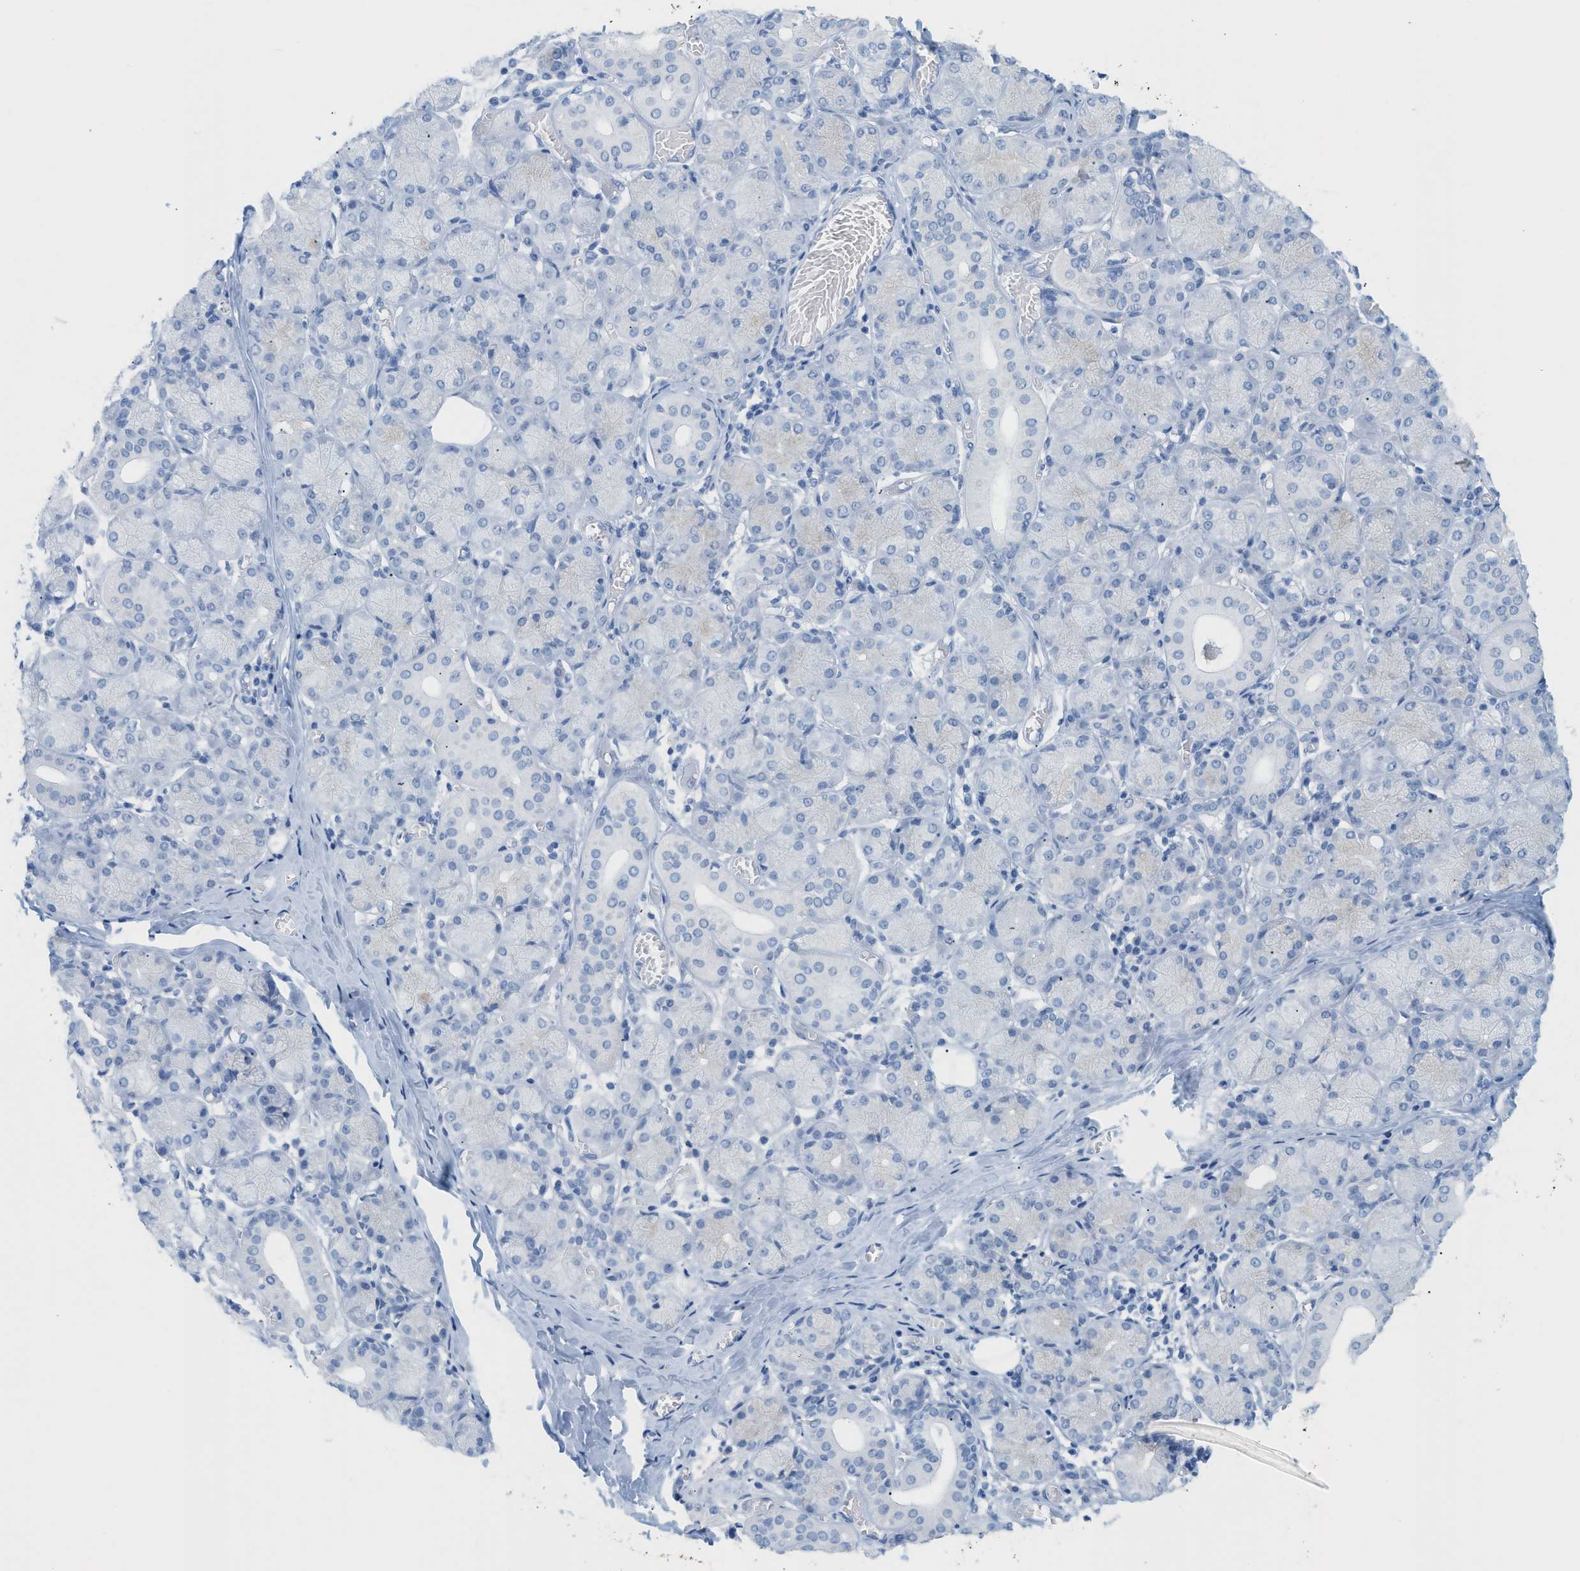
{"staining": {"intensity": "negative", "quantity": "none", "location": "none"}, "tissue": "salivary gland", "cell_type": "Glandular cells", "image_type": "normal", "snomed": [{"axis": "morphology", "description": "Normal tissue, NOS"}, {"axis": "topography", "description": "Salivary gland"}], "caption": "DAB immunohistochemical staining of benign human salivary gland displays no significant staining in glandular cells. (Immunohistochemistry, brightfield microscopy, high magnification).", "gene": "PAPPA", "patient": {"sex": "female", "age": 24}}